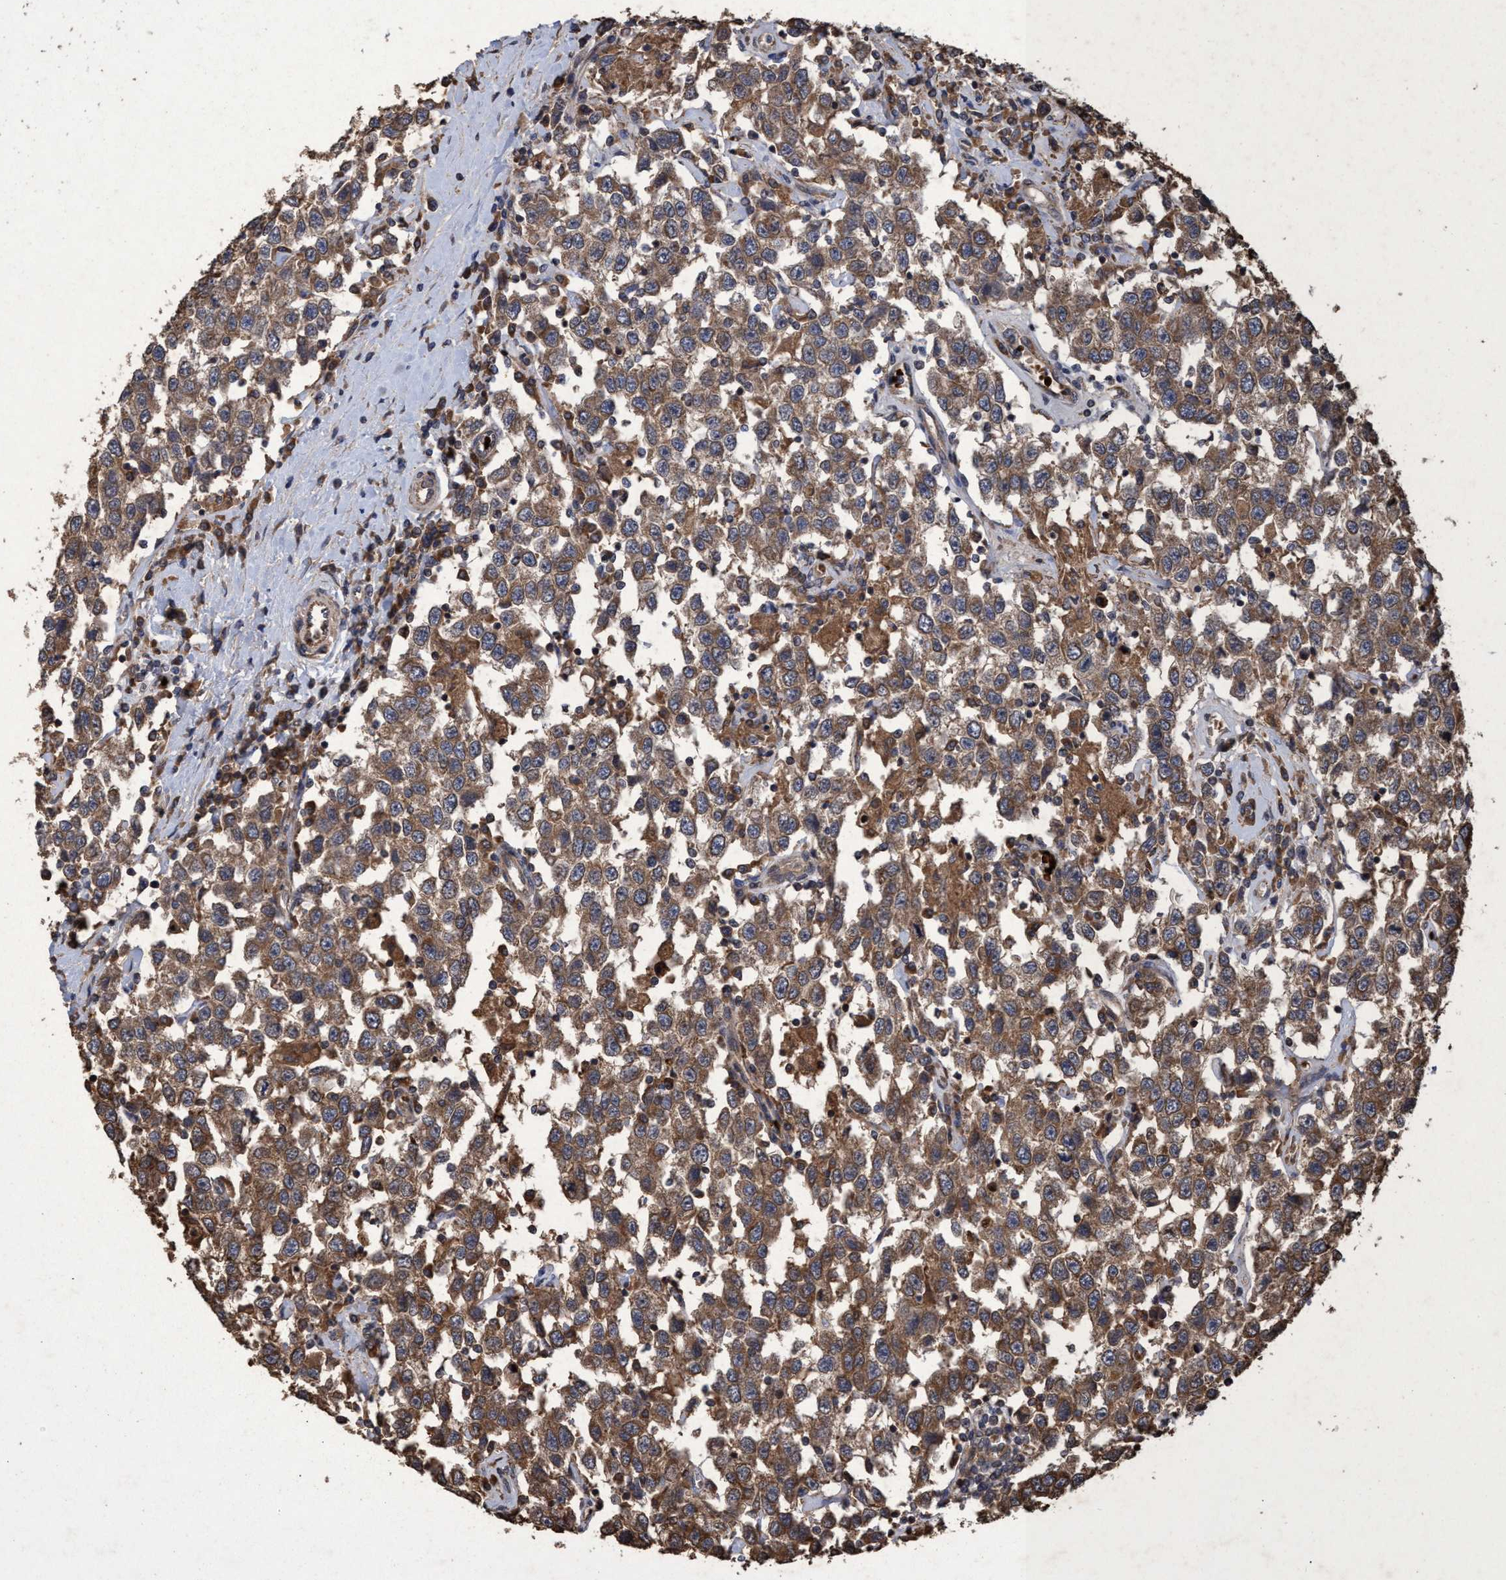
{"staining": {"intensity": "moderate", "quantity": ">75%", "location": "cytoplasmic/membranous"}, "tissue": "testis cancer", "cell_type": "Tumor cells", "image_type": "cancer", "snomed": [{"axis": "morphology", "description": "Seminoma, NOS"}, {"axis": "topography", "description": "Testis"}], "caption": "The image reveals immunohistochemical staining of seminoma (testis). There is moderate cytoplasmic/membranous positivity is identified in approximately >75% of tumor cells. Nuclei are stained in blue.", "gene": "CHMP6", "patient": {"sex": "male", "age": 41}}